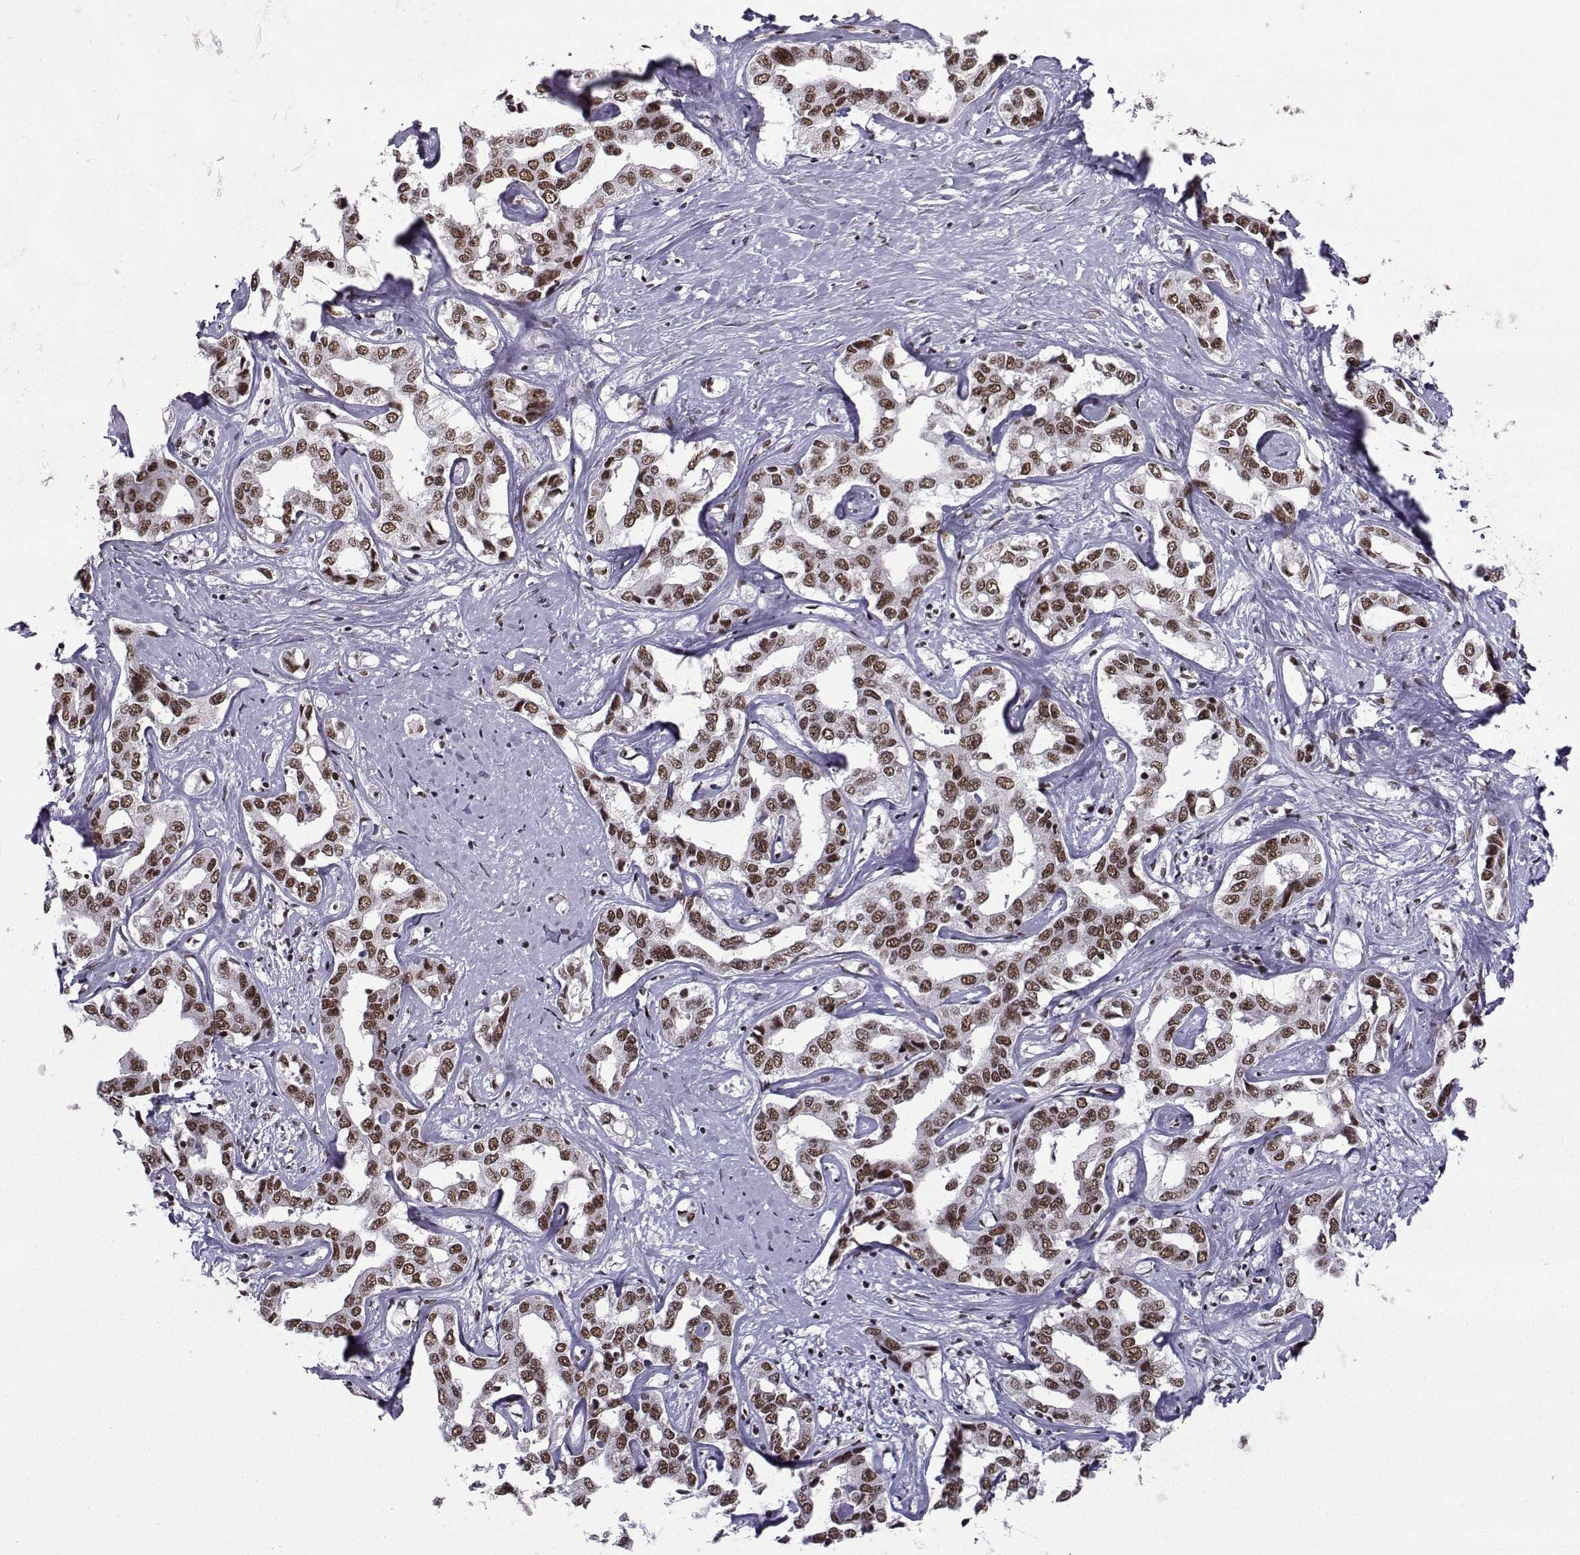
{"staining": {"intensity": "moderate", "quantity": ">75%", "location": "nuclear"}, "tissue": "liver cancer", "cell_type": "Tumor cells", "image_type": "cancer", "snomed": [{"axis": "morphology", "description": "Cholangiocarcinoma"}, {"axis": "topography", "description": "Liver"}], "caption": "Cholangiocarcinoma (liver) was stained to show a protein in brown. There is medium levels of moderate nuclear positivity in about >75% of tumor cells.", "gene": "SNRPB2", "patient": {"sex": "male", "age": 59}}